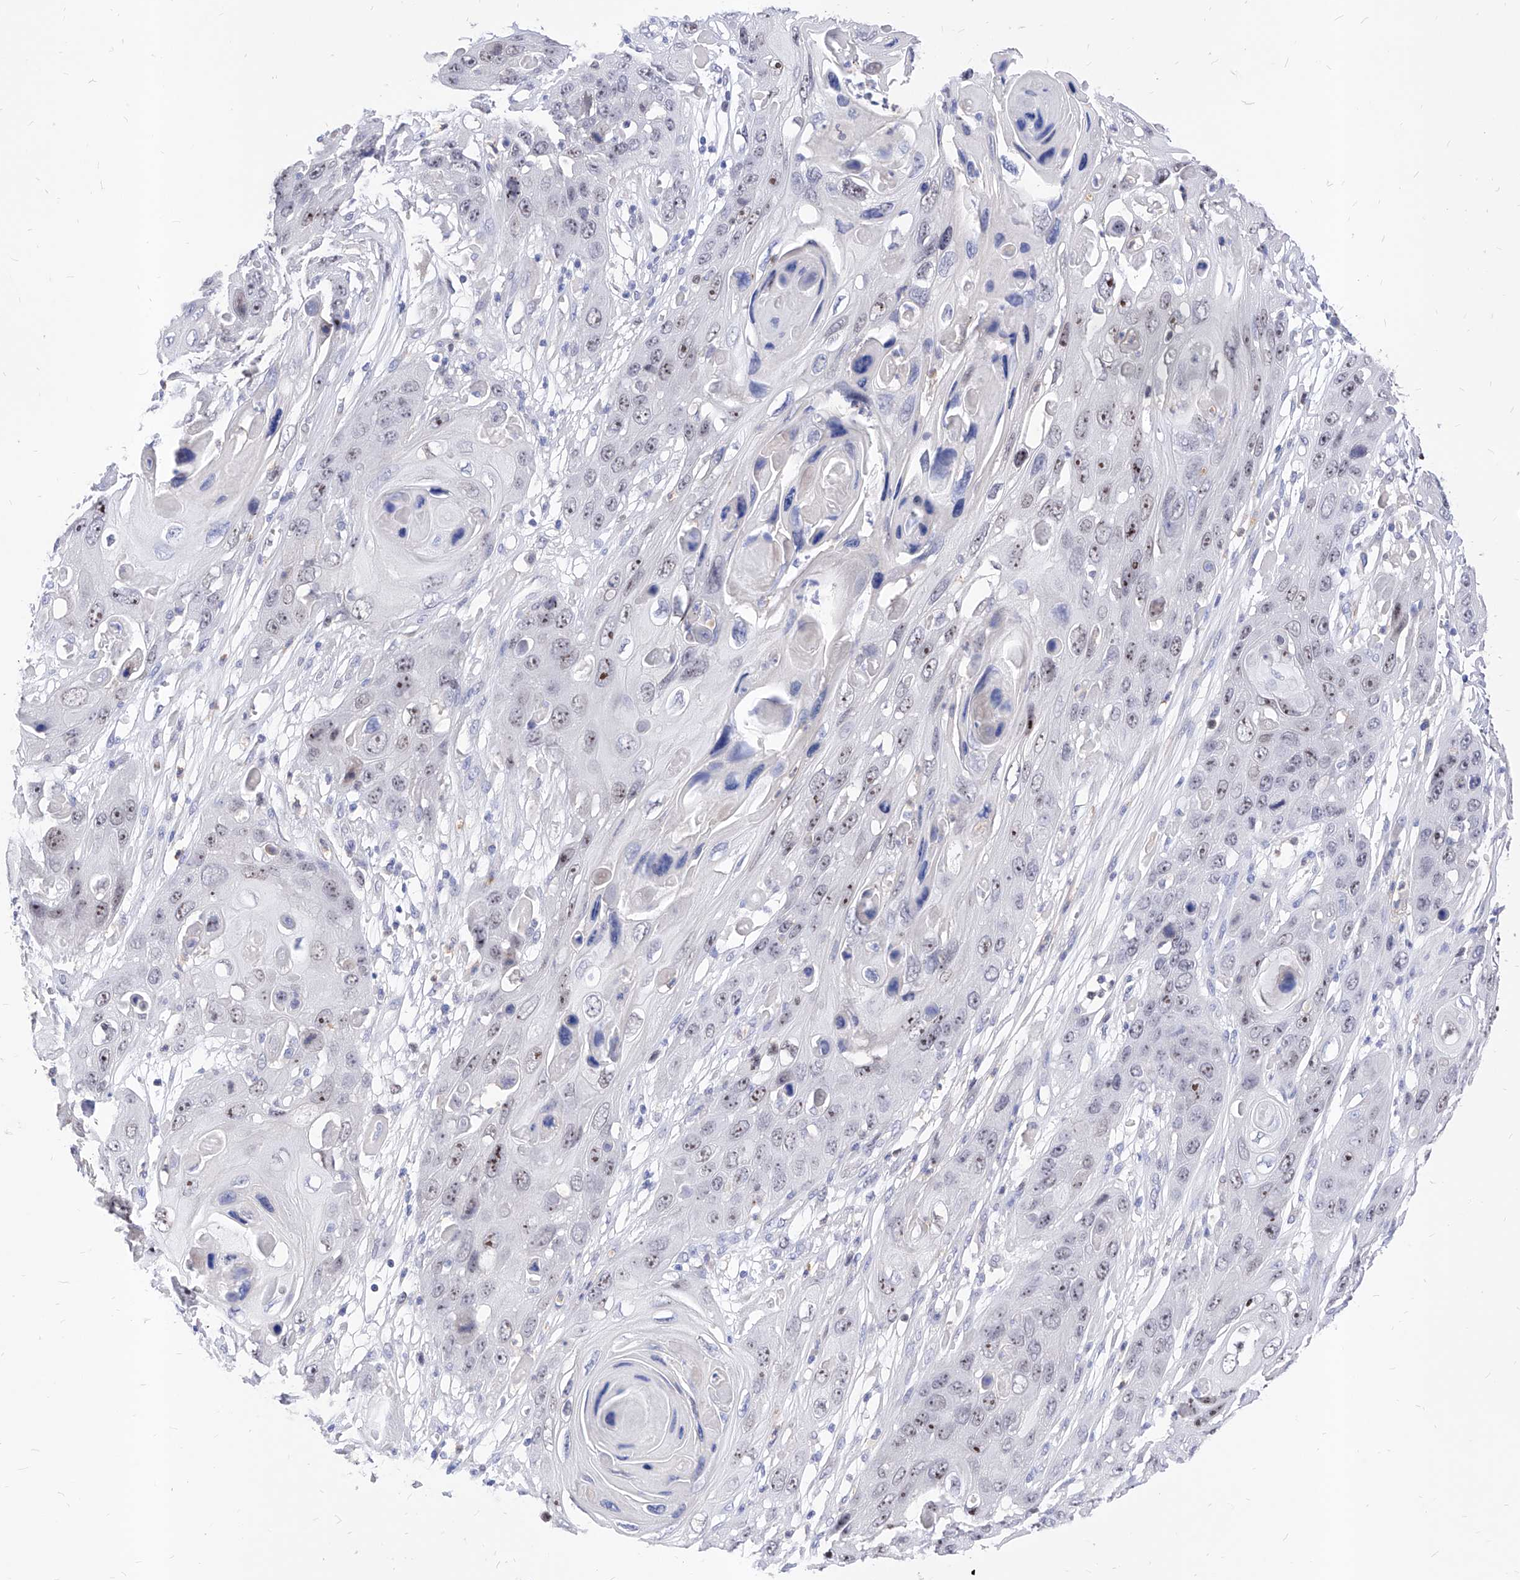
{"staining": {"intensity": "weak", "quantity": "25%-75%", "location": "nuclear"}, "tissue": "skin cancer", "cell_type": "Tumor cells", "image_type": "cancer", "snomed": [{"axis": "morphology", "description": "Squamous cell carcinoma, NOS"}, {"axis": "topography", "description": "Skin"}], "caption": "Skin squamous cell carcinoma was stained to show a protein in brown. There is low levels of weak nuclear positivity in about 25%-75% of tumor cells. The protein of interest is stained brown, and the nuclei are stained in blue (DAB IHC with brightfield microscopy, high magnification).", "gene": "VAX1", "patient": {"sex": "male", "age": 55}}